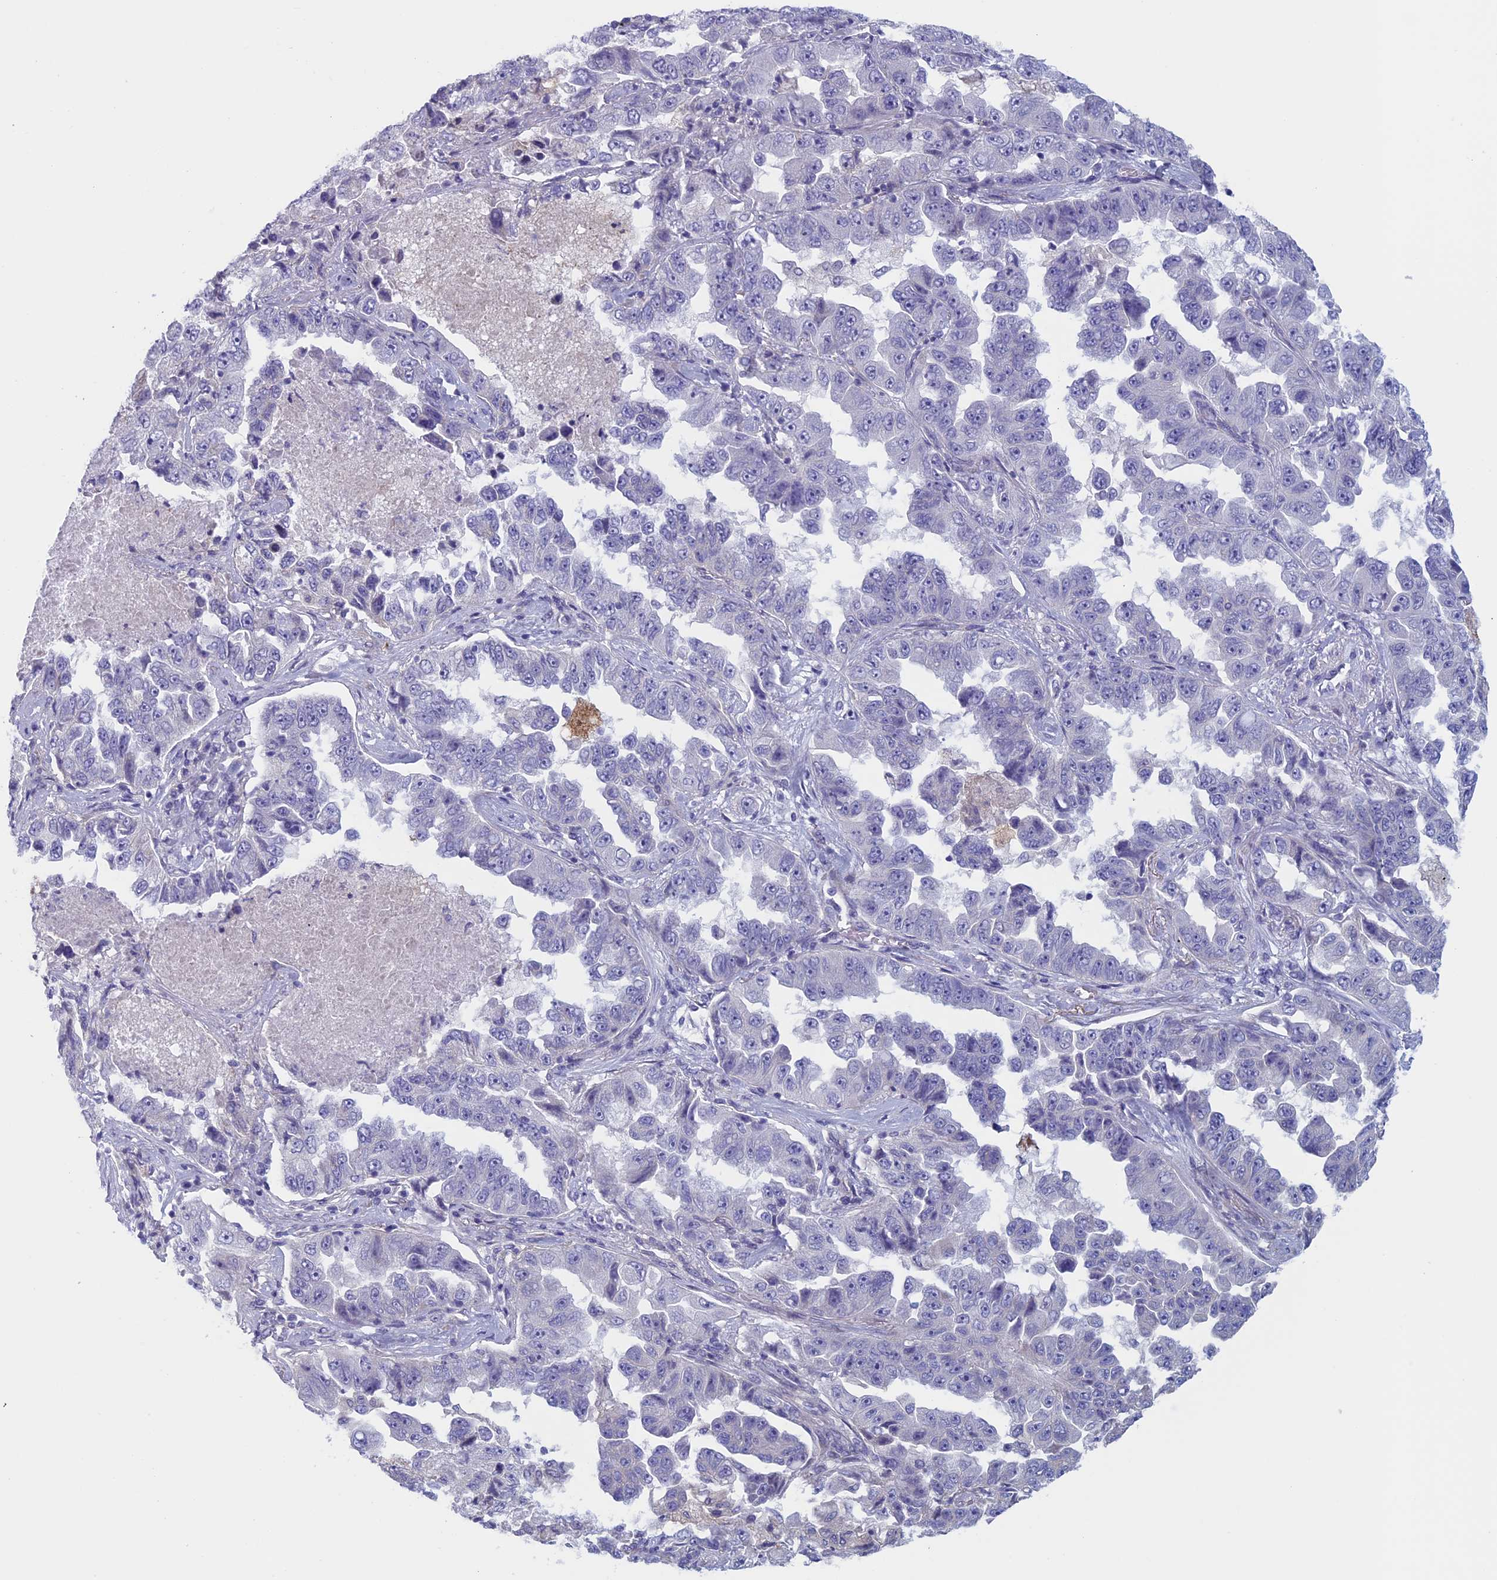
{"staining": {"intensity": "negative", "quantity": "none", "location": "none"}, "tissue": "lung cancer", "cell_type": "Tumor cells", "image_type": "cancer", "snomed": [{"axis": "morphology", "description": "Adenocarcinoma, NOS"}, {"axis": "topography", "description": "Lung"}], "caption": "Immunohistochemistry of lung cancer exhibits no positivity in tumor cells.", "gene": "CNOT6L", "patient": {"sex": "female", "age": 51}}